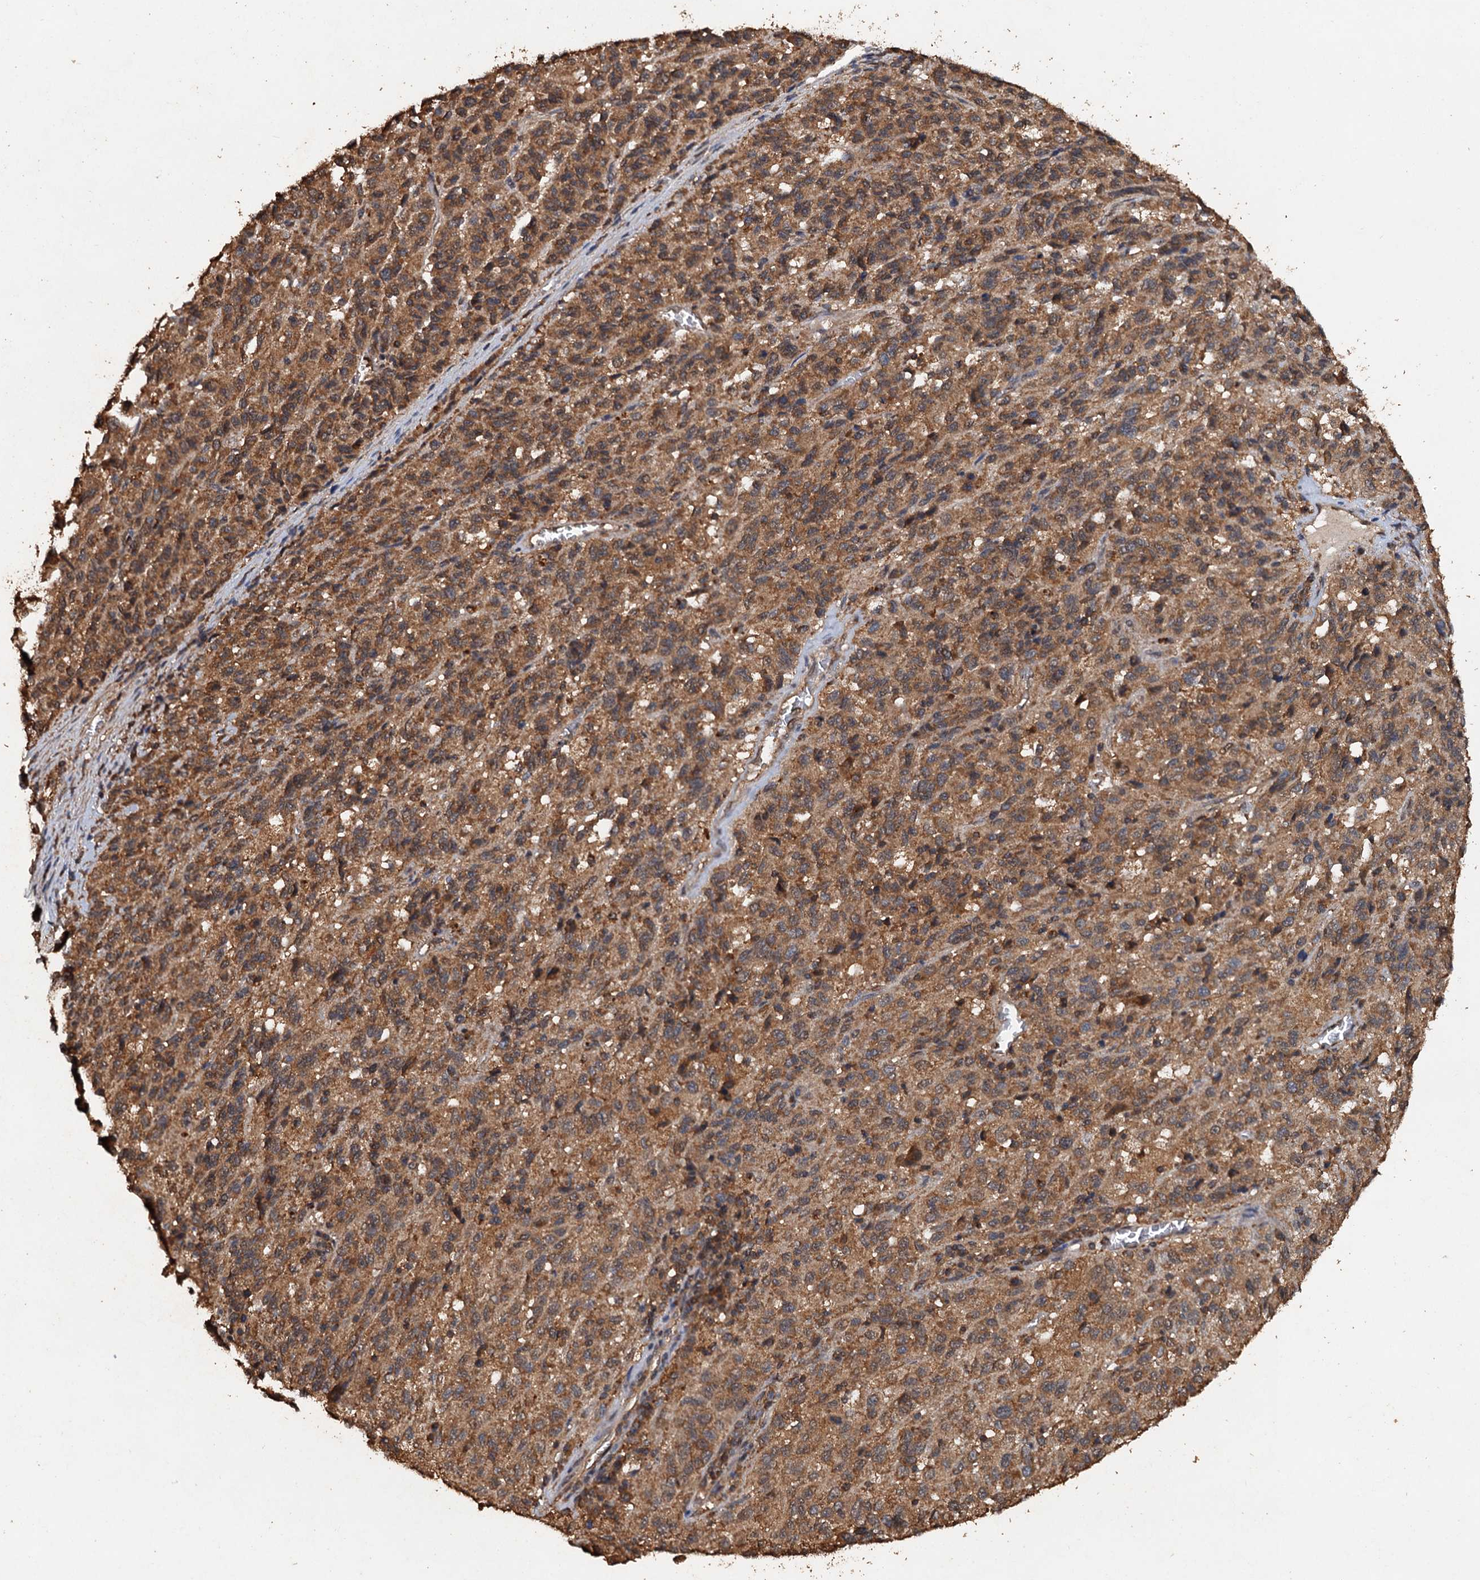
{"staining": {"intensity": "moderate", "quantity": ">75%", "location": "cytoplasmic/membranous"}, "tissue": "melanoma", "cell_type": "Tumor cells", "image_type": "cancer", "snomed": [{"axis": "morphology", "description": "Malignant melanoma, Metastatic site"}, {"axis": "topography", "description": "Lung"}], "caption": "An image showing moderate cytoplasmic/membranous positivity in approximately >75% of tumor cells in malignant melanoma (metastatic site), as visualized by brown immunohistochemical staining.", "gene": "PSMD9", "patient": {"sex": "male", "age": 64}}